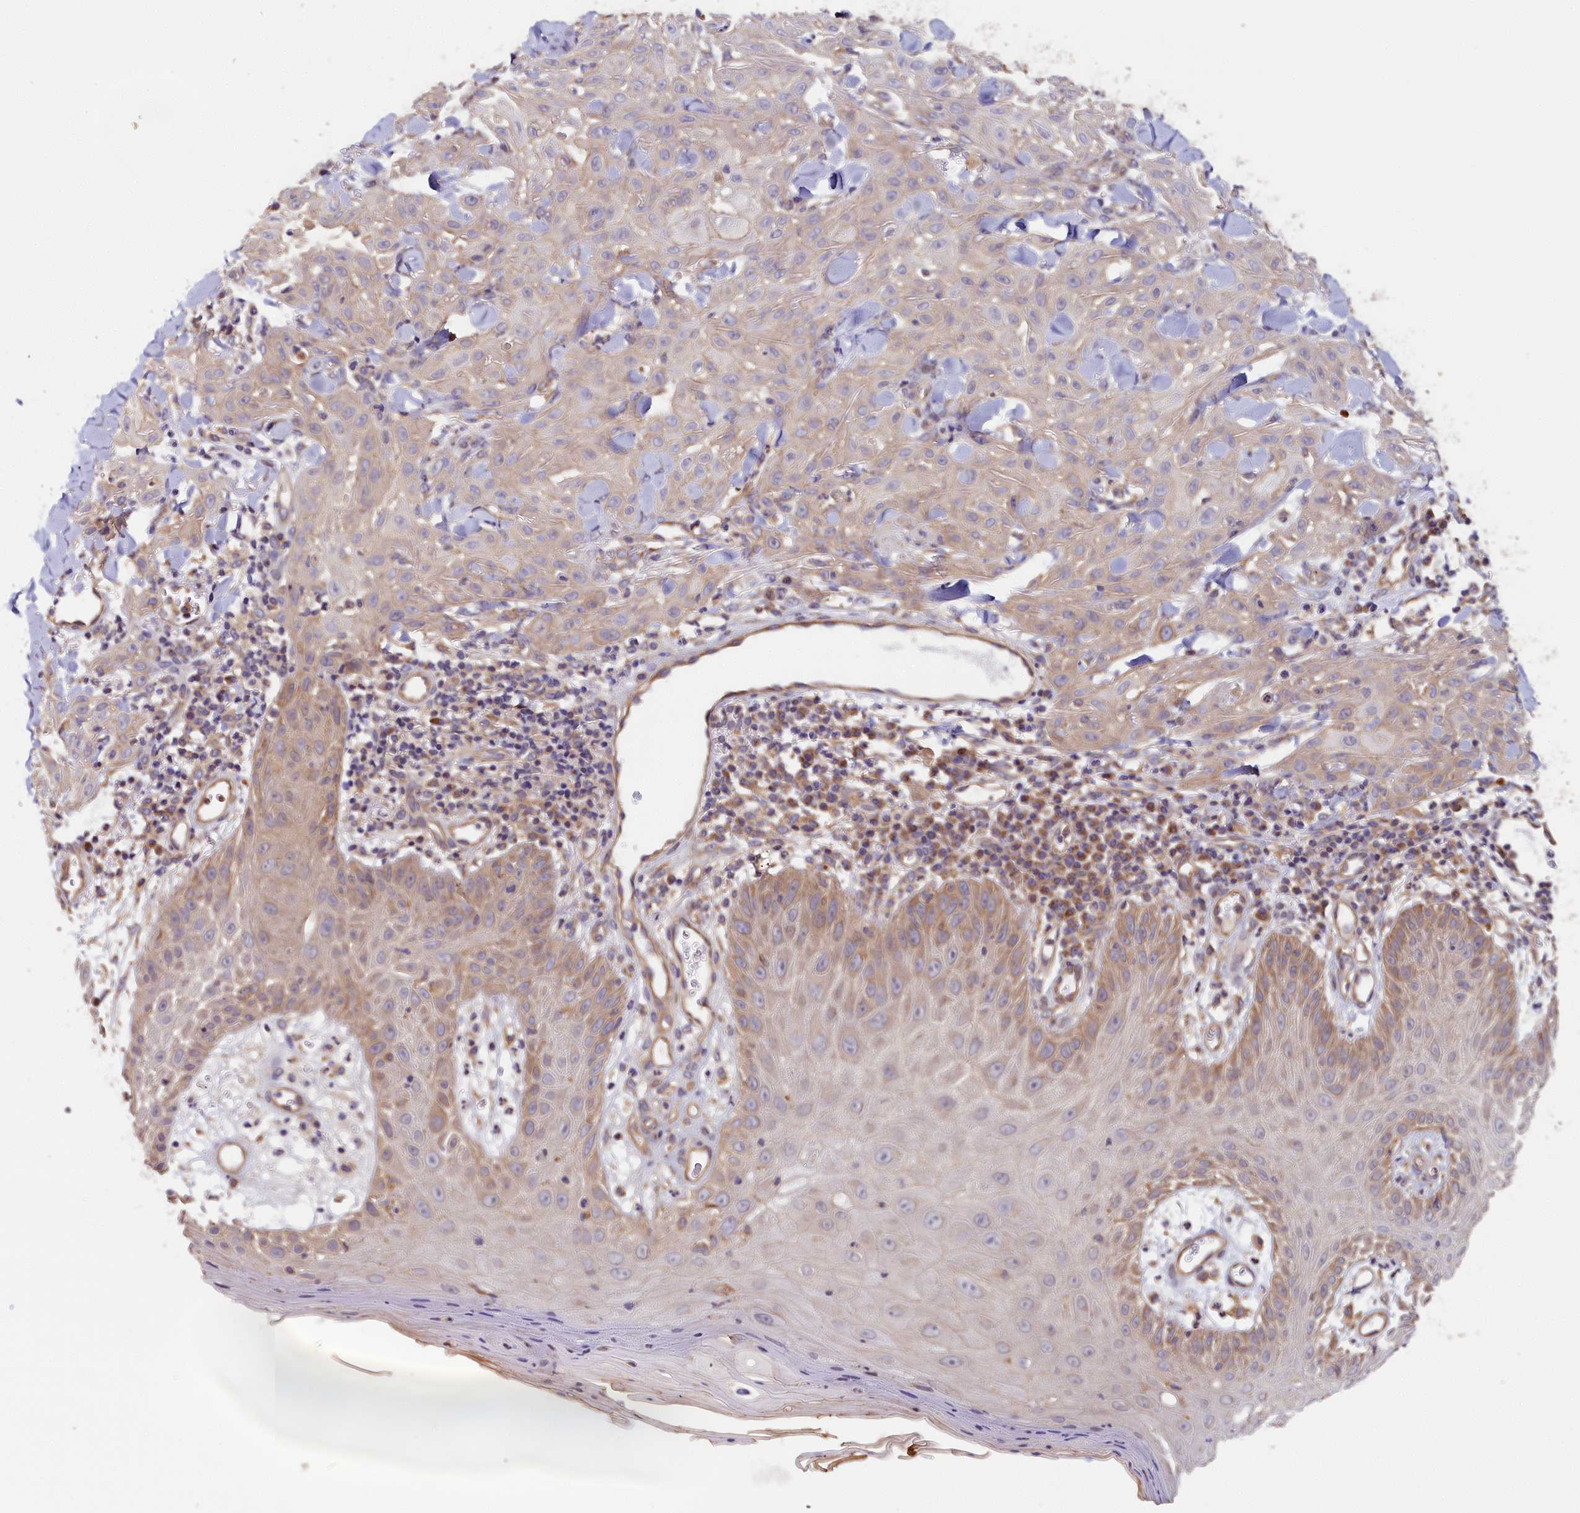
{"staining": {"intensity": "negative", "quantity": "none", "location": "none"}, "tissue": "skin cancer", "cell_type": "Tumor cells", "image_type": "cancer", "snomed": [{"axis": "morphology", "description": "Squamous cell carcinoma, NOS"}, {"axis": "topography", "description": "Skin"}], "caption": "There is no significant positivity in tumor cells of squamous cell carcinoma (skin).", "gene": "KATNB1", "patient": {"sex": "male", "age": 24}}